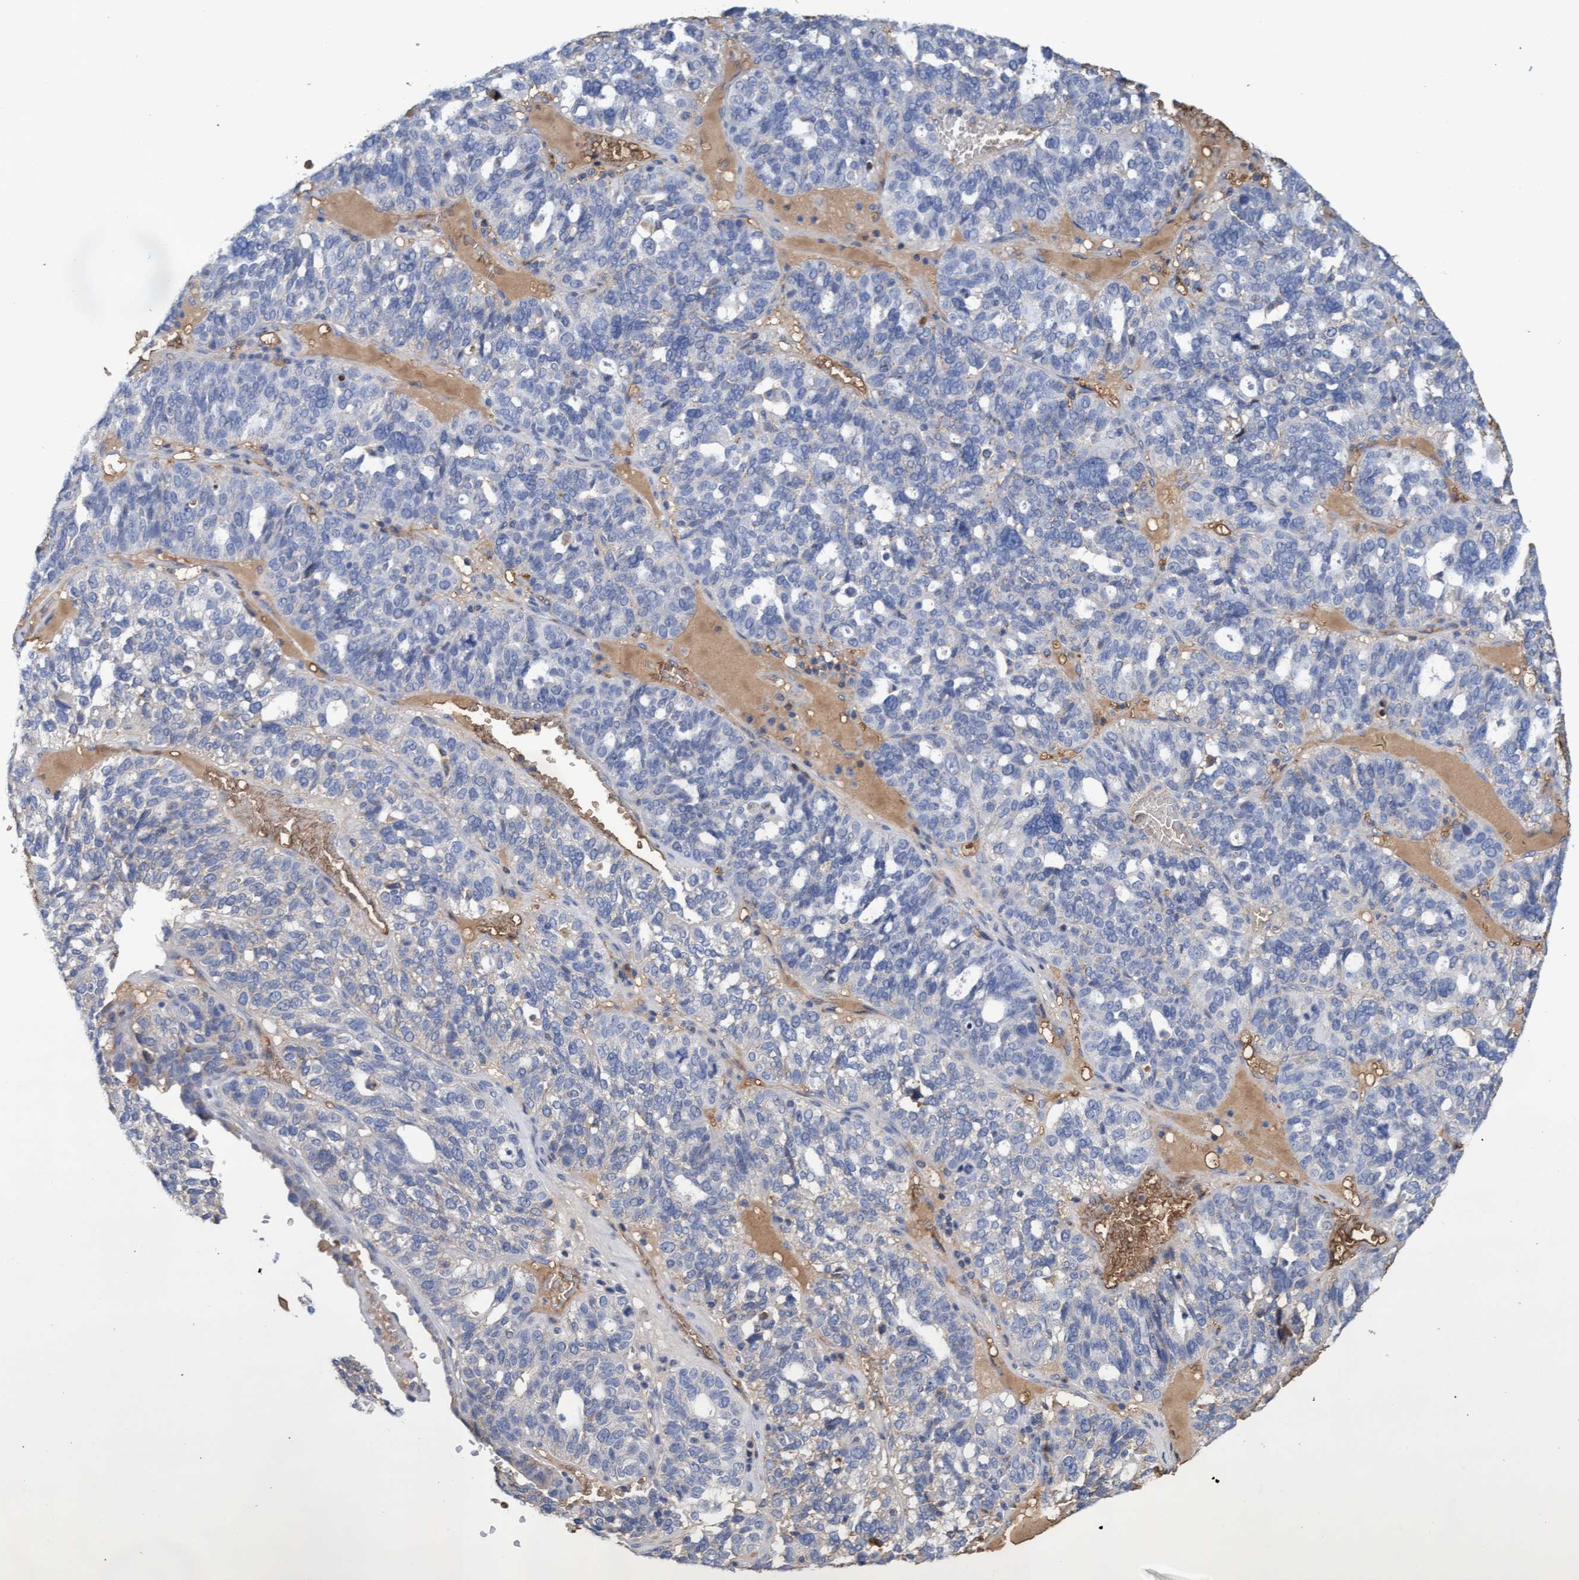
{"staining": {"intensity": "weak", "quantity": "<25%", "location": "cytoplasmic/membranous"}, "tissue": "ovarian cancer", "cell_type": "Tumor cells", "image_type": "cancer", "snomed": [{"axis": "morphology", "description": "Cystadenocarcinoma, serous, NOS"}, {"axis": "topography", "description": "Ovary"}], "caption": "This is an immunohistochemistry (IHC) micrograph of human ovarian cancer (serous cystadenocarcinoma). There is no expression in tumor cells.", "gene": "GPR39", "patient": {"sex": "female", "age": 59}}